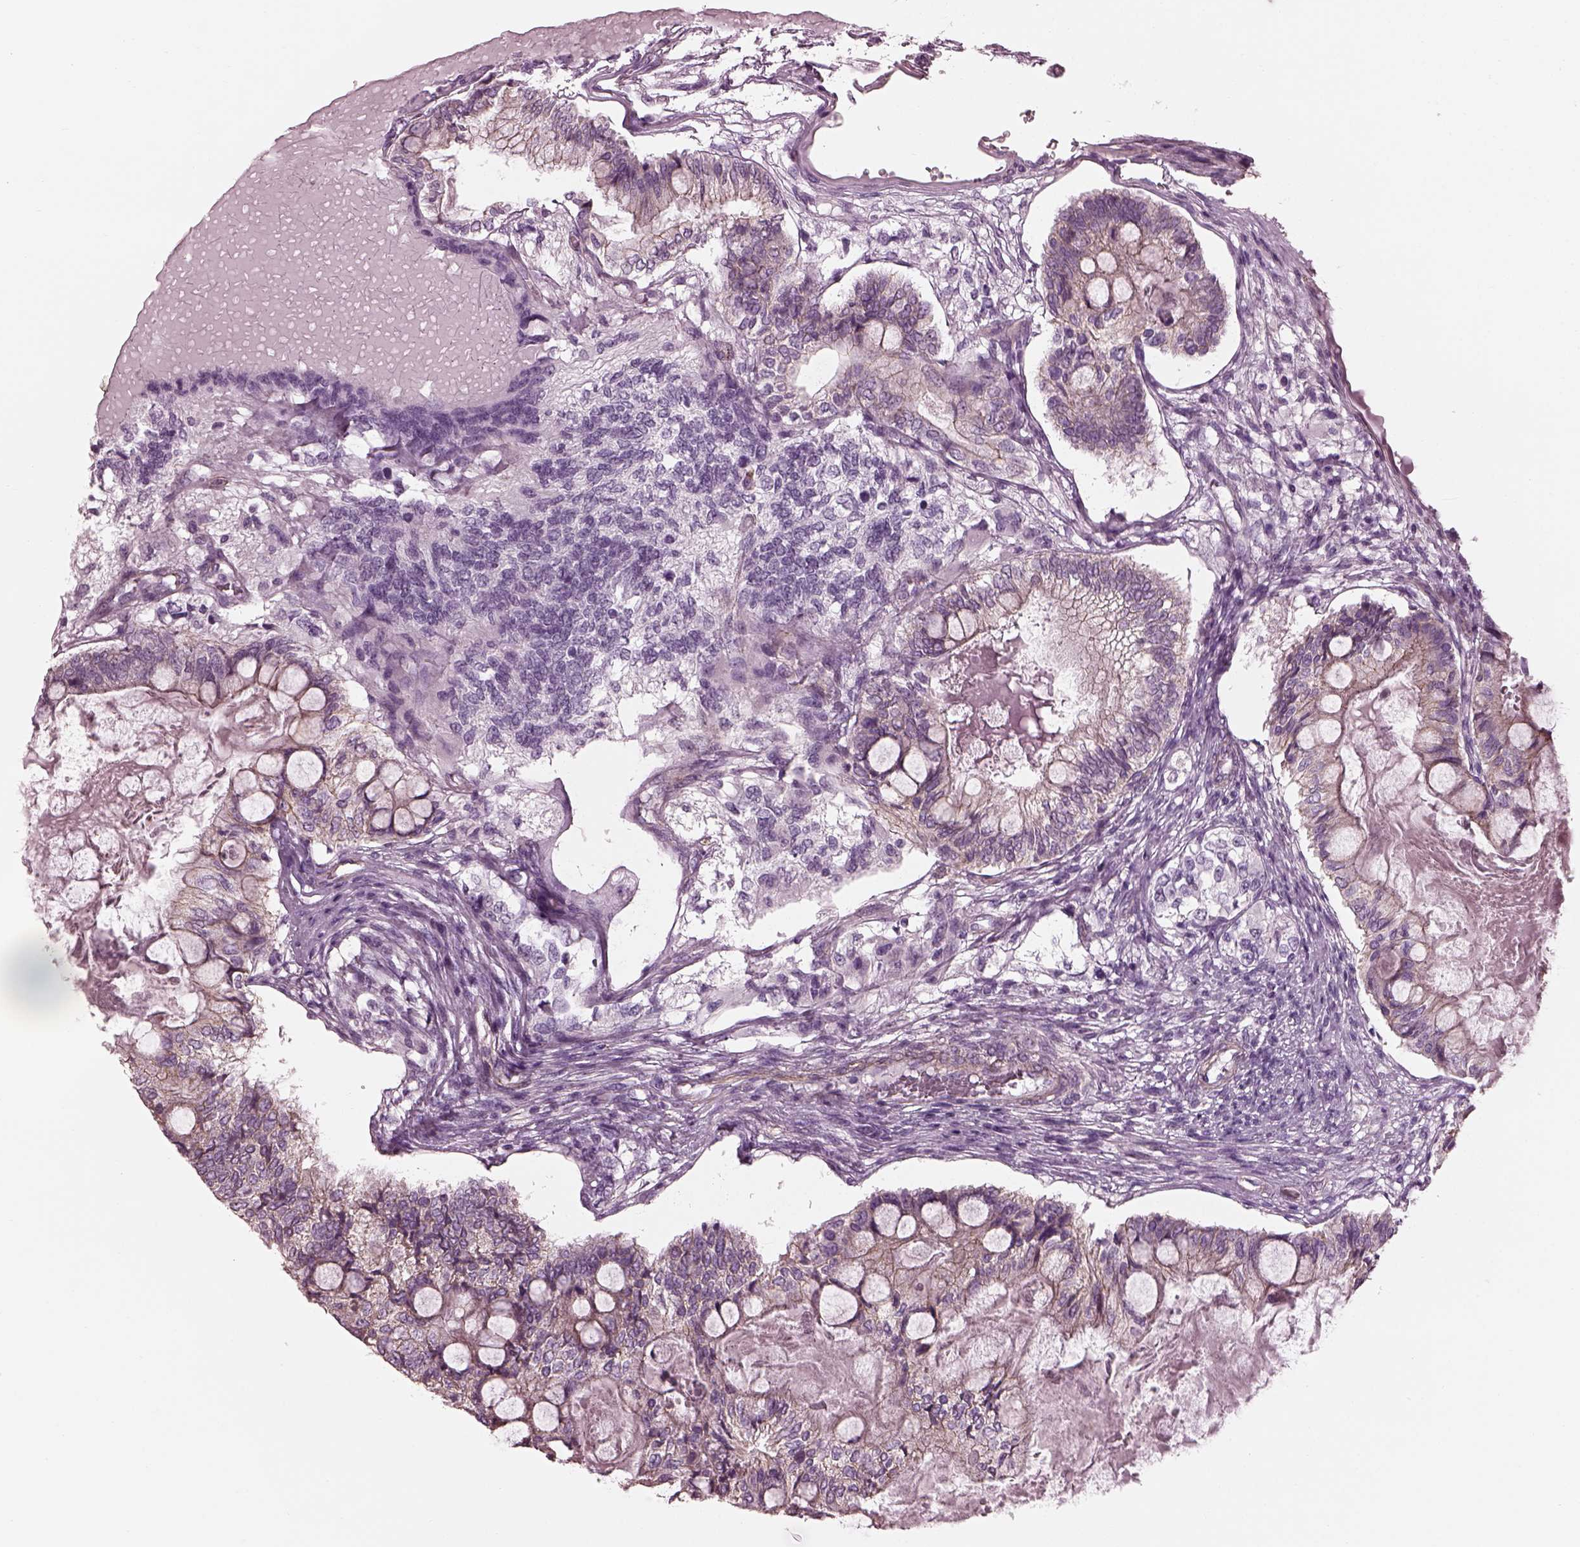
{"staining": {"intensity": "negative", "quantity": "none", "location": "none"}, "tissue": "testis cancer", "cell_type": "Tumor cells", "image_type": "cancer", "snomed": [{"axis": "morphology", "description": "Seminoma, NOS"}, {"axis": "morphology", "description": "Carcinoma, Embryonal, NOS"}, {"axis": "topography", "description": "Testis"}], "caption": "Immunohistochemical staining of testis cancer exhibits no significant positivity in tumor cells. (Immunohistochemistry (ihc), brightfield microscopy, high magnification).", "gene": "BFSP1", "patient": {"sex": "male", "age": 41}}